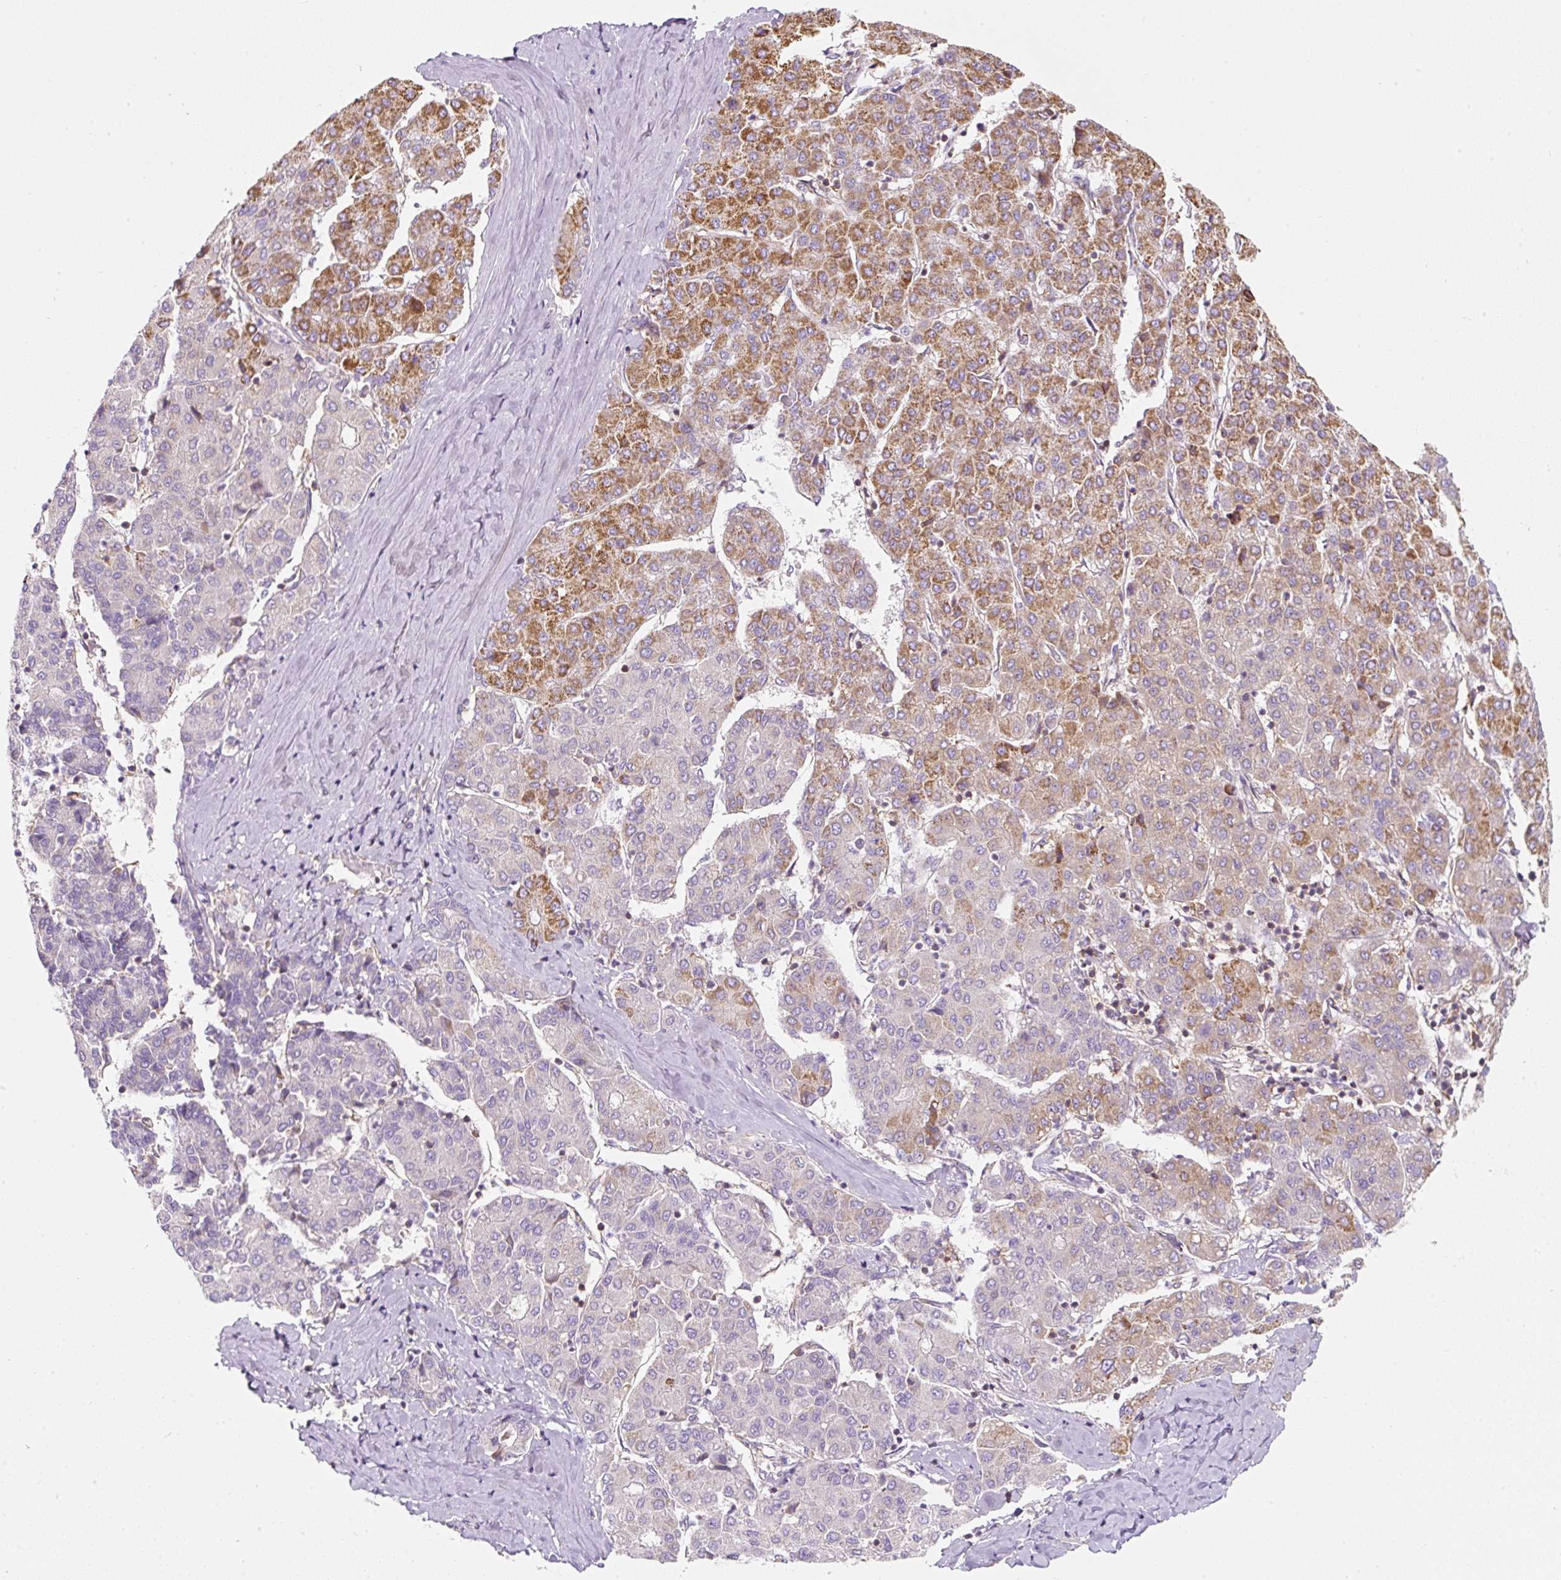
{"staining": {"intensity": "moderate", "quantity": "25%-75%", "location": "cytoplasmic/membranous"}, "tissue": "liver cancer", "cell_type": "Tumor cells", "image_type": "cancer", "snomed": [{"axis": "morphology", "description": "Carcinoma, Hepatocellular, NOS"}, {"axis": "topography", "description": "Liver"}], "caption": "About 25%-75% of tumor cells in liver cancer exhibit moderate cytoplasmic/membranous protein positivity as visualized by brown immunohistochemical staining.", "gene": "ERAP2", "patient": {"sex": "male", "age": 65}}